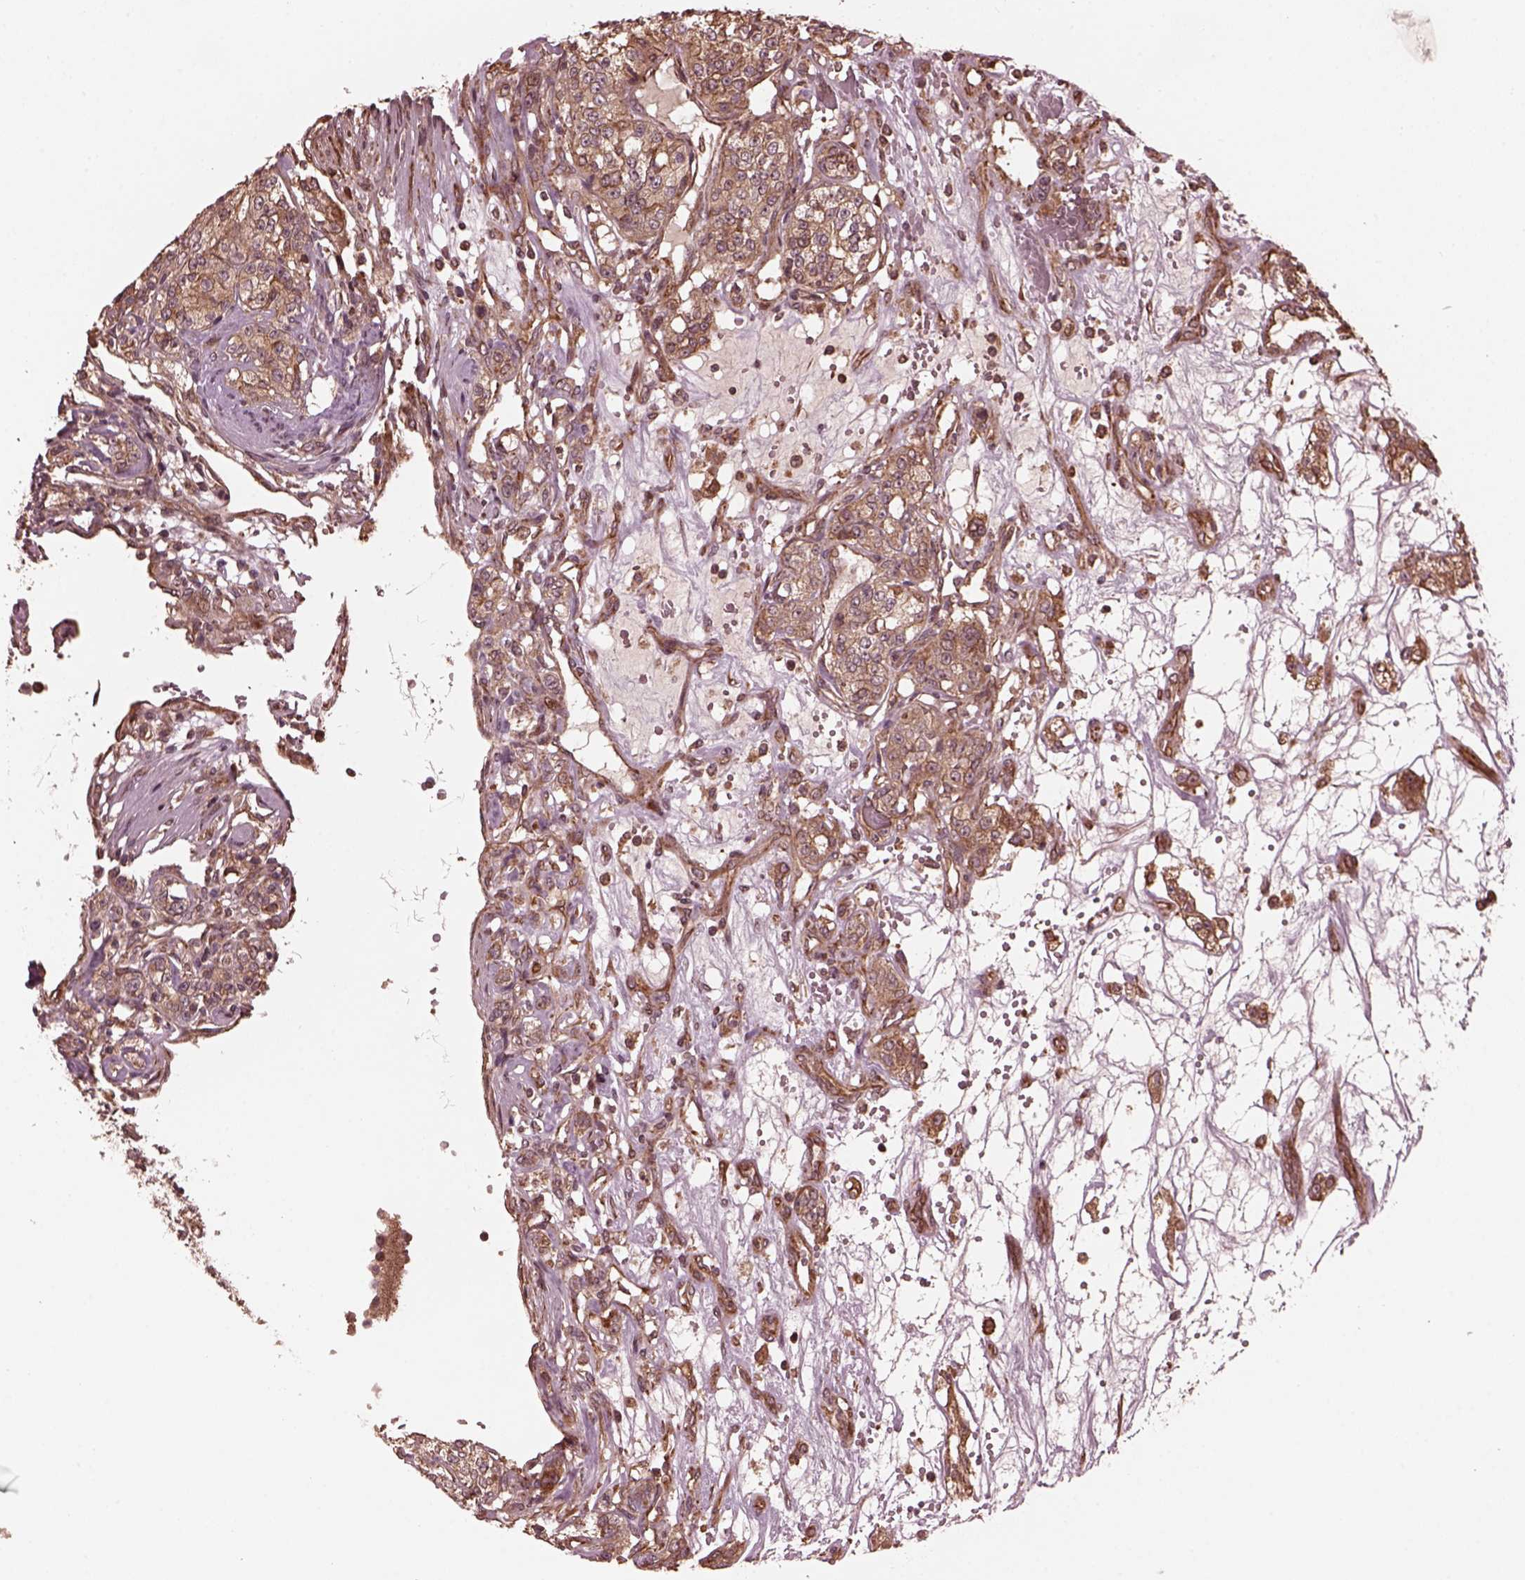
{"staining": {"intensity": "weak", "quantity": ">75%", "location": "cytoplasmic/membranous"}, "tissue": "renal cancer", "cell_type": "Tumor cells", "image_type": "cancer", "snomed": [{"axis": "morphology", "description": "Adenocarcinoma, NOS"}, {"axis": "topography", "description": "Kidney"}], "caption": "Immunohistochemical staining of adenocarcinoma (renal) displays low levels of weak cytoplasmic/membranous expression in about >75% of tumor cells.", "gene": "ZNF292", "patient": {"sex": "female", "age": 63}}